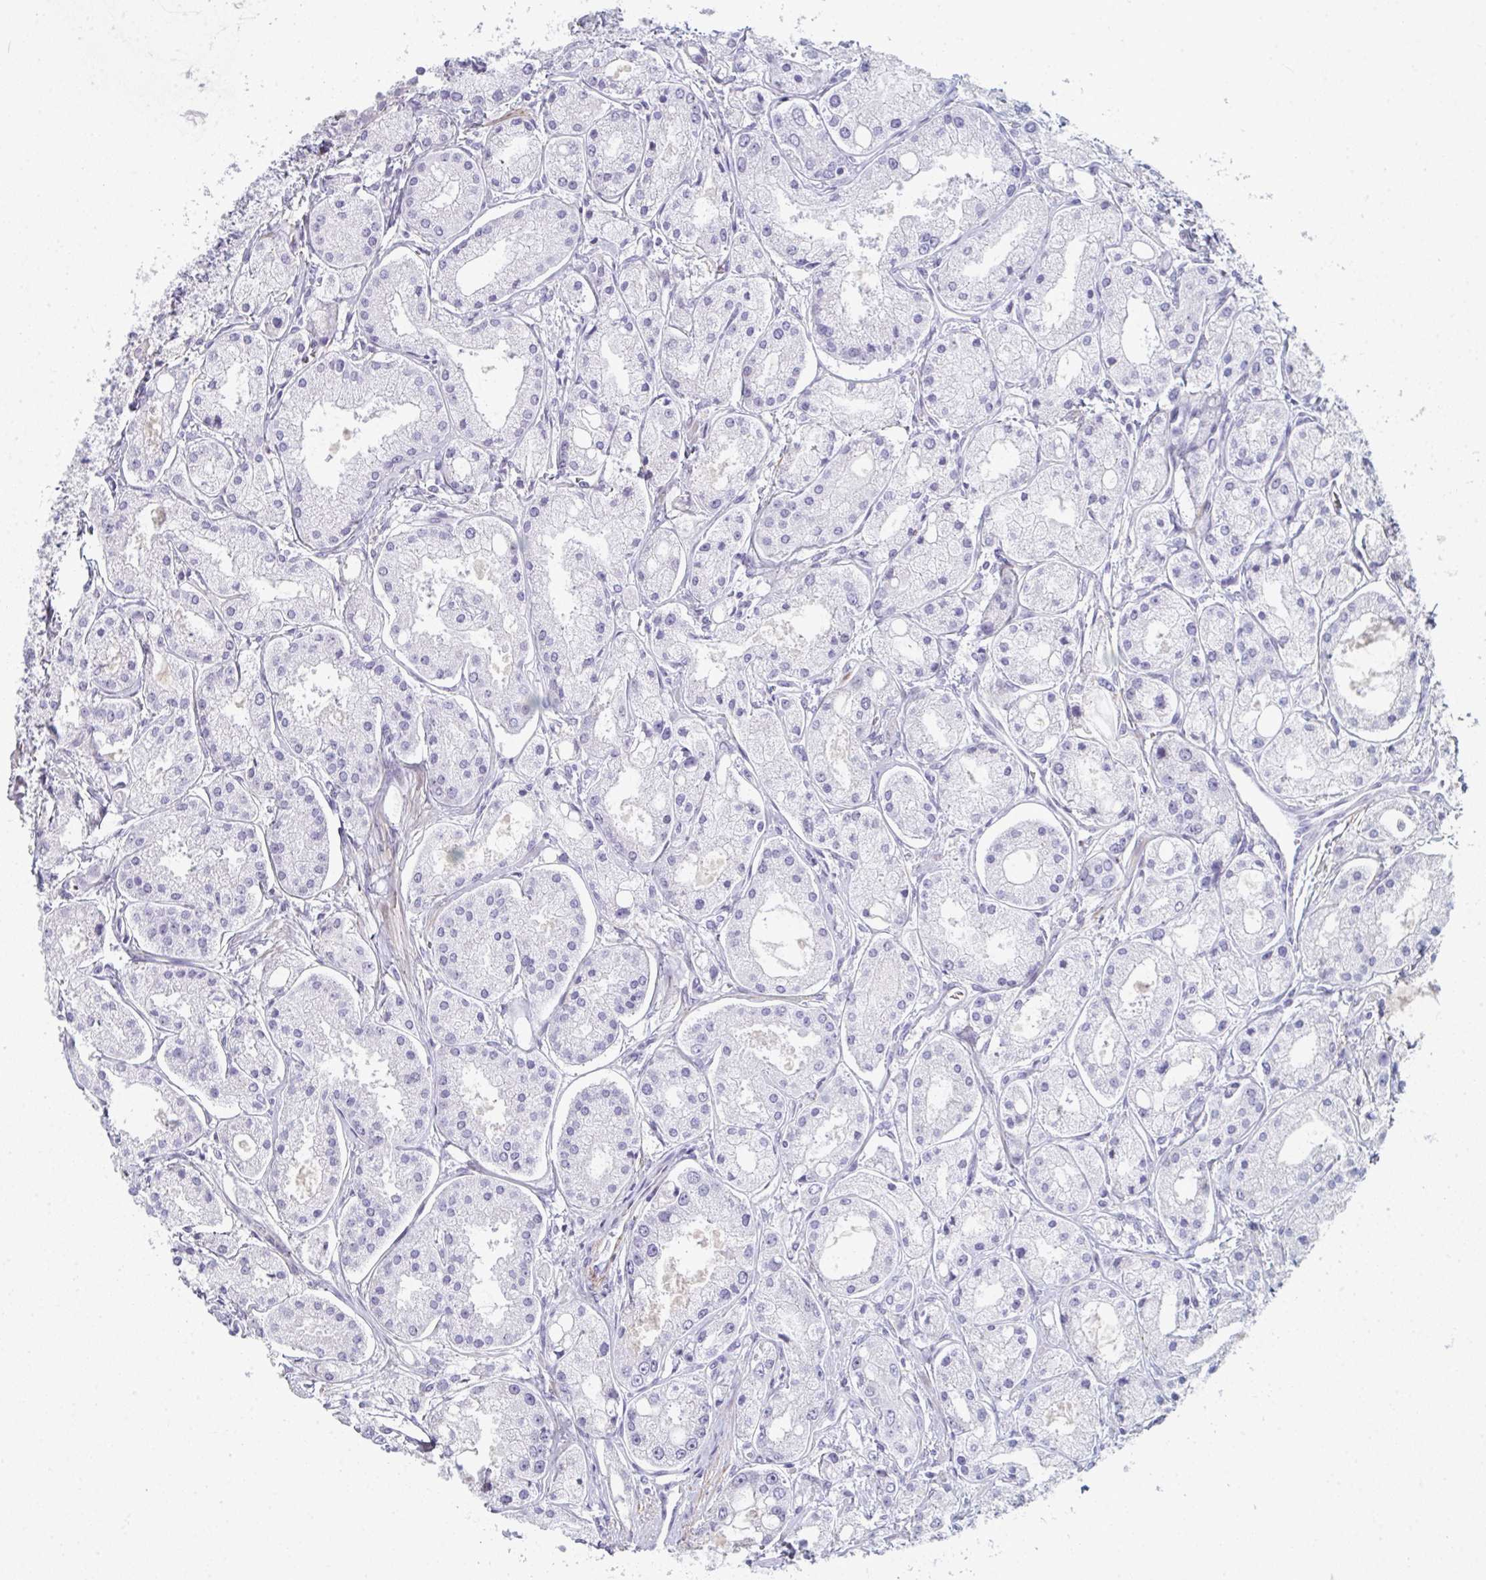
{"staining": {"intensity": "negative", "quantity": "none", "location": "none"}, "tissue": "prostate cancer", "cell_type": "Tumor cells", "image_type": "cancer", "snomed": [{"axis": "morphology", "description": "Adenocarcinoma, High grade"}, {"axis": "topography", "description": "Prostate"}], "caption": "Immunohistochemistry micrograph of neoplastic tissue: adenocarcinoma (high-grade) (prostate) stained with DAB (3,3'-diaminobenzidine) reveals no significant protein staining in tumor cells.", "gene": "A1CF", "patient": {"sex": "male", "age": 66}}